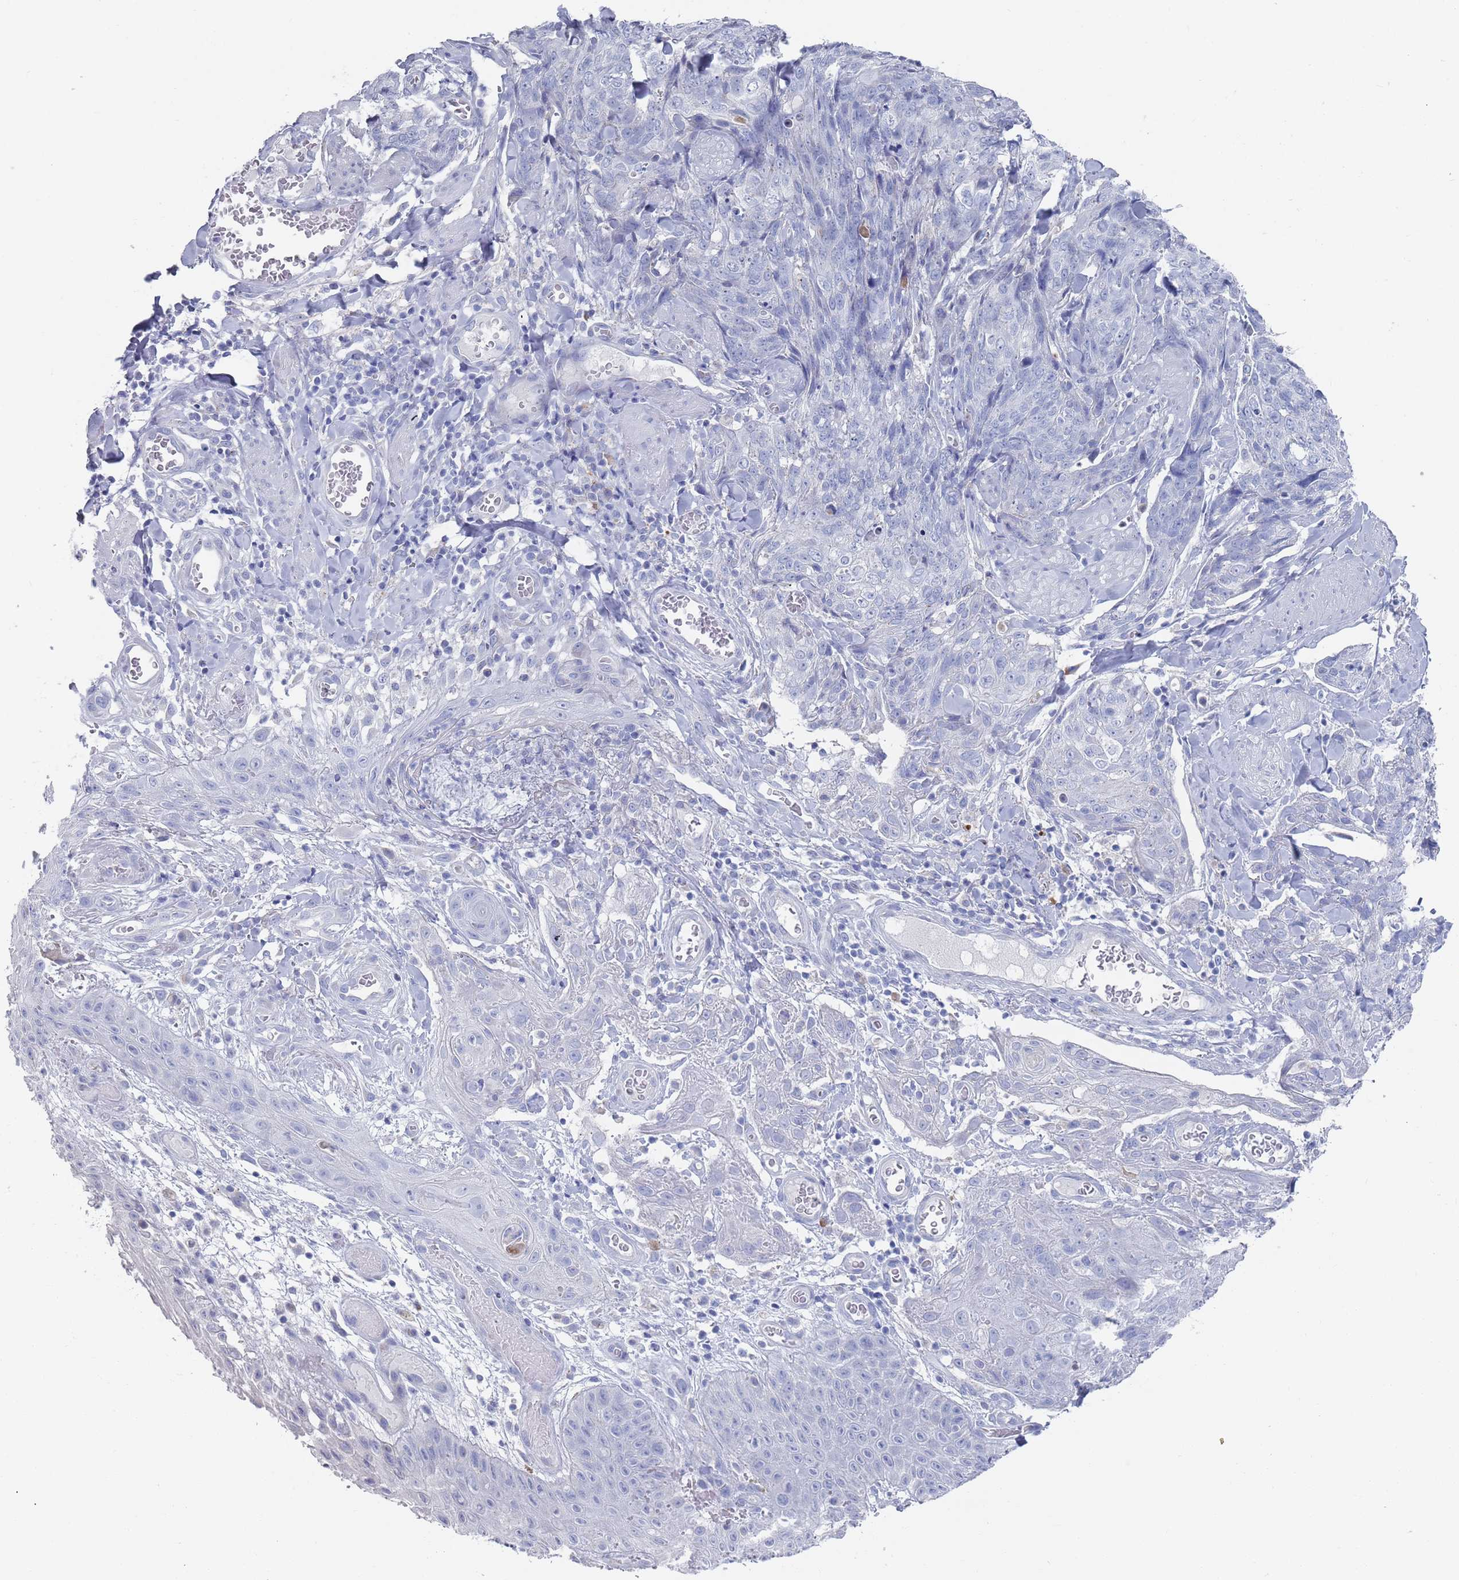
{"staining": {"intensity": "negative", "quantity": "none", "location": "none"}, "tissue": "skin cancer", "cell_type": "Tumor cells", "image_type": "cancer", "snomed": [{"axis": "morphology", "description": "Squamous cell carcinoma, NOS"}, {"axis": "topography", "description": "Skin"}, {"axis": "topography", "description": "Vulva"}], "caption": "High magnification brightfield microscopy of skin cancer stained with DAB (3,3'-diaminobenzidine) (brown) and counterstained with hematoxylin (blue): tumor cells show no significant staining.", "gene": "MAT1A", "patient": {"sex": "female", "age": 85}}